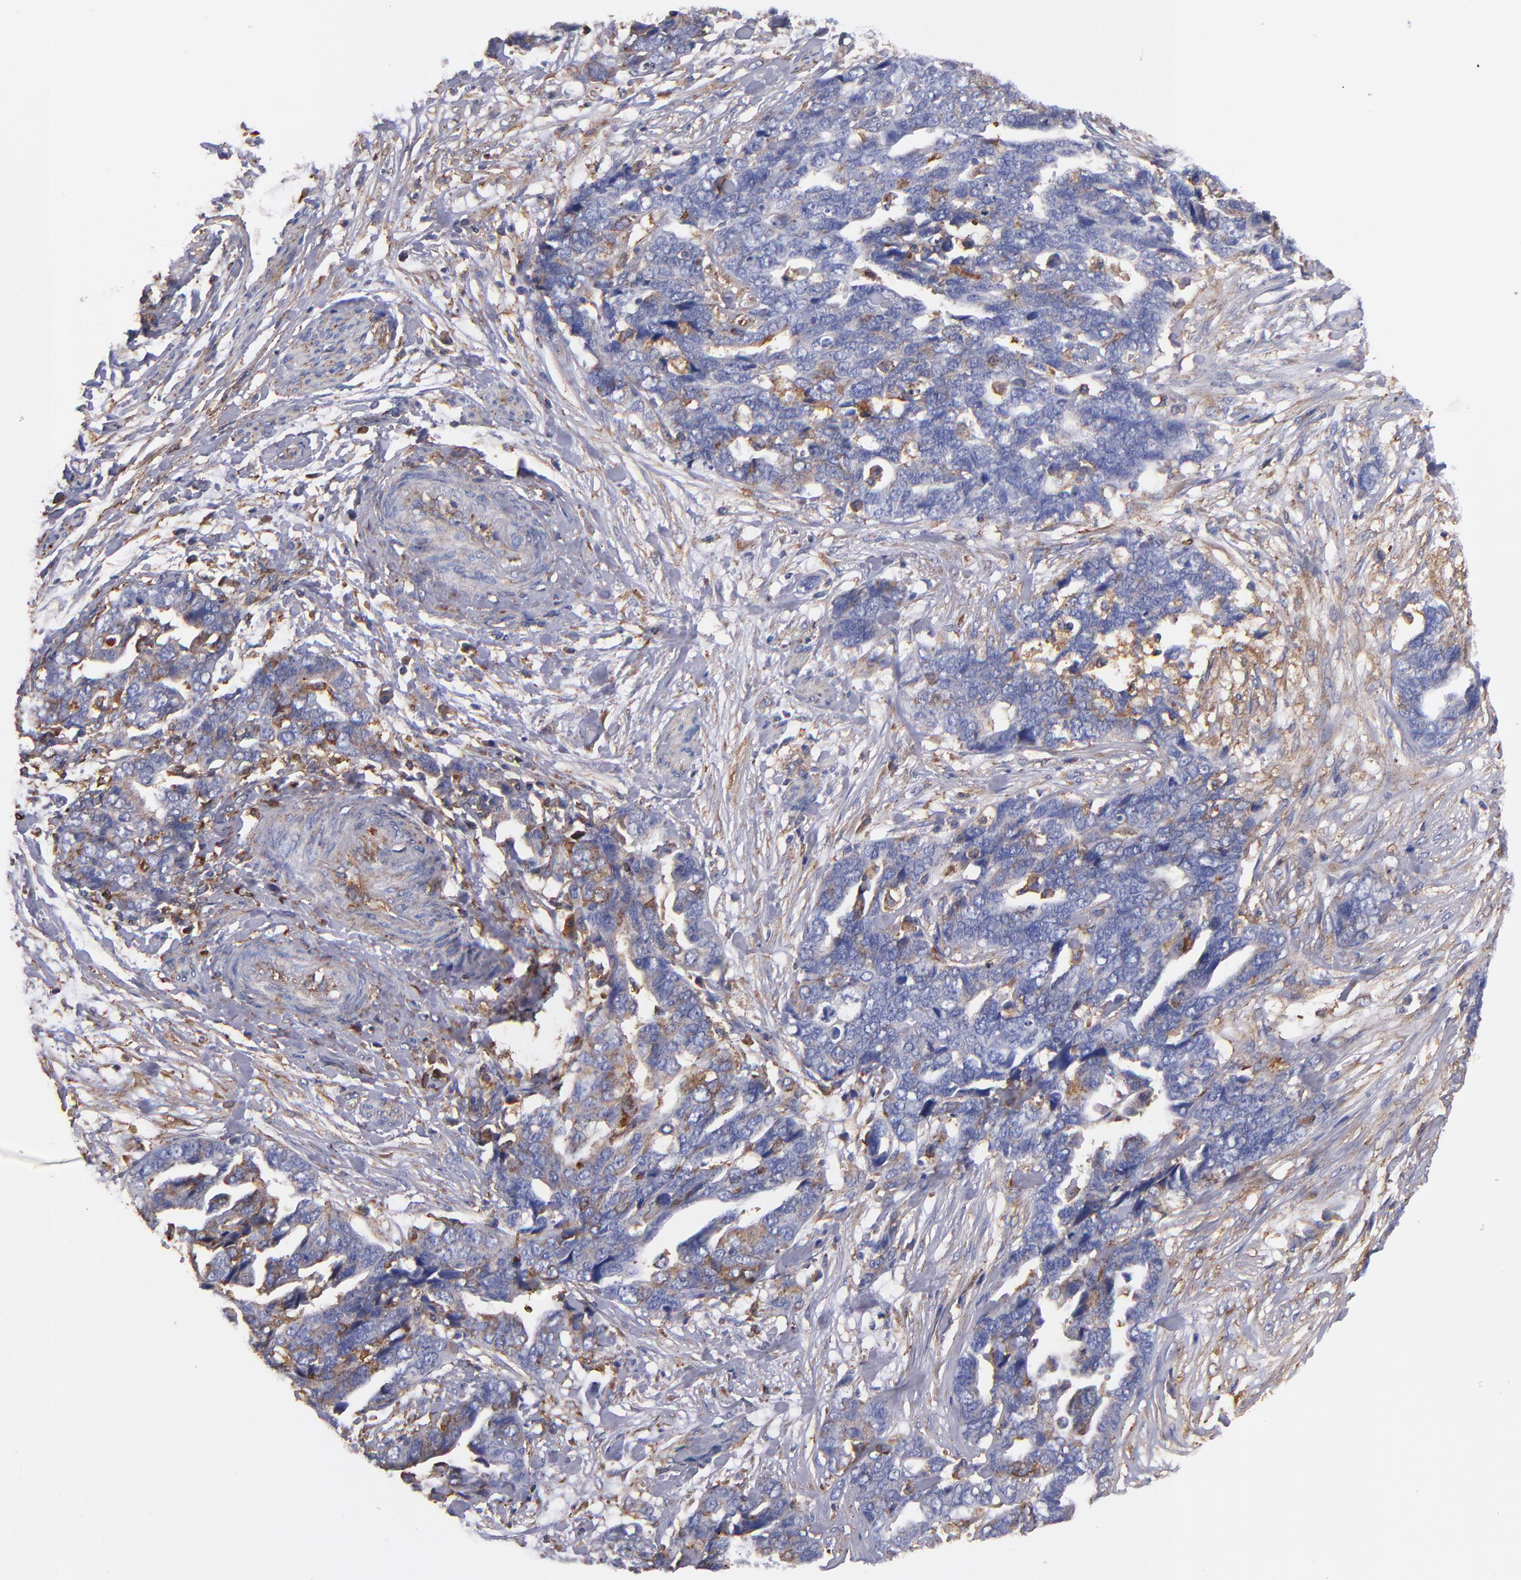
{"staining": {"intensity": "negative", "quantity": "none", "location": "none"}, "tissue": "ovarian cancer", "cell_type": "Tumor cells", "image_type": "cancer", "snomed": [{"axis": "morphology", "description": "Normal tissue, NOS"}, {"axis": "morphology", "description": "Cystadenocarcinoma, serous, NOS"}, {"axis": "topography", "description": "Fallopian tube"}, {"axis": "topography", "description": "Ovary"}], "caption": "Human ovarian serous cystadenocarcinoma stained for a protein using immunohistochemistry (IHC) shows no staining in tumor cells.", "gene": "MVP", "patient": {"sex": "female", "age": 56}}